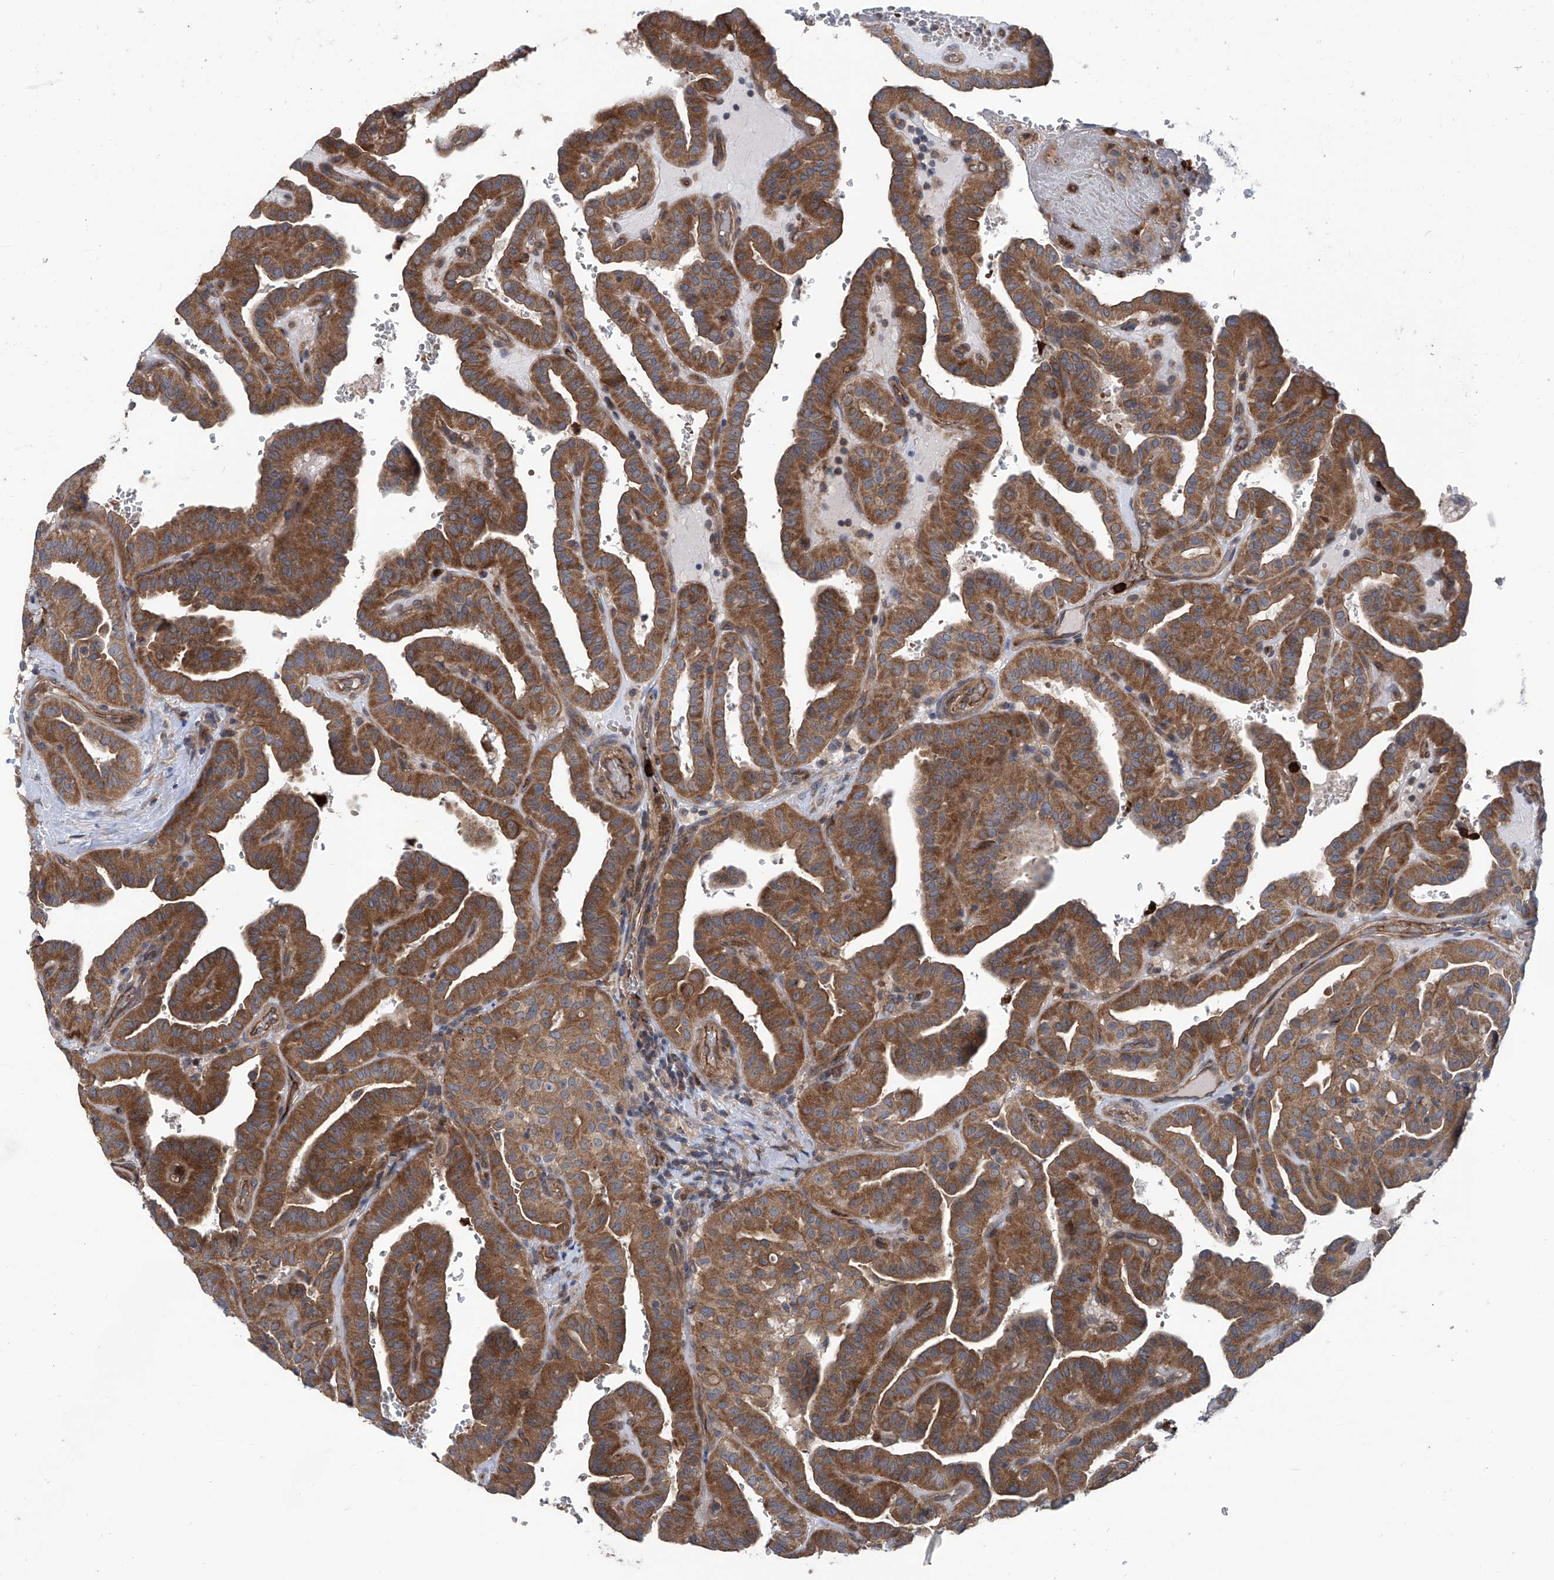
{"staining": {"intensity": "moderate", "quantity": ">75%", "location": "cytoplasmic/membranous"}, "tissue": "thyroid cancer", "cell_type": "Tumor cells", "image_type": "cancer", "snomed": [{"axis": "morphology", "description": "Papillary adenocarcinoma, NOS"}, {"axis": "topography", "description": "Thyroid gland"}], "caption": "Immunohistochemical staining of thyroid cancer reveals medium levels of moderate cytoplasmic/membranous staining in approximately >75% of tumor cells.", "gene": "EIF2D", "patient": {"sex": "male", "age": 77}}